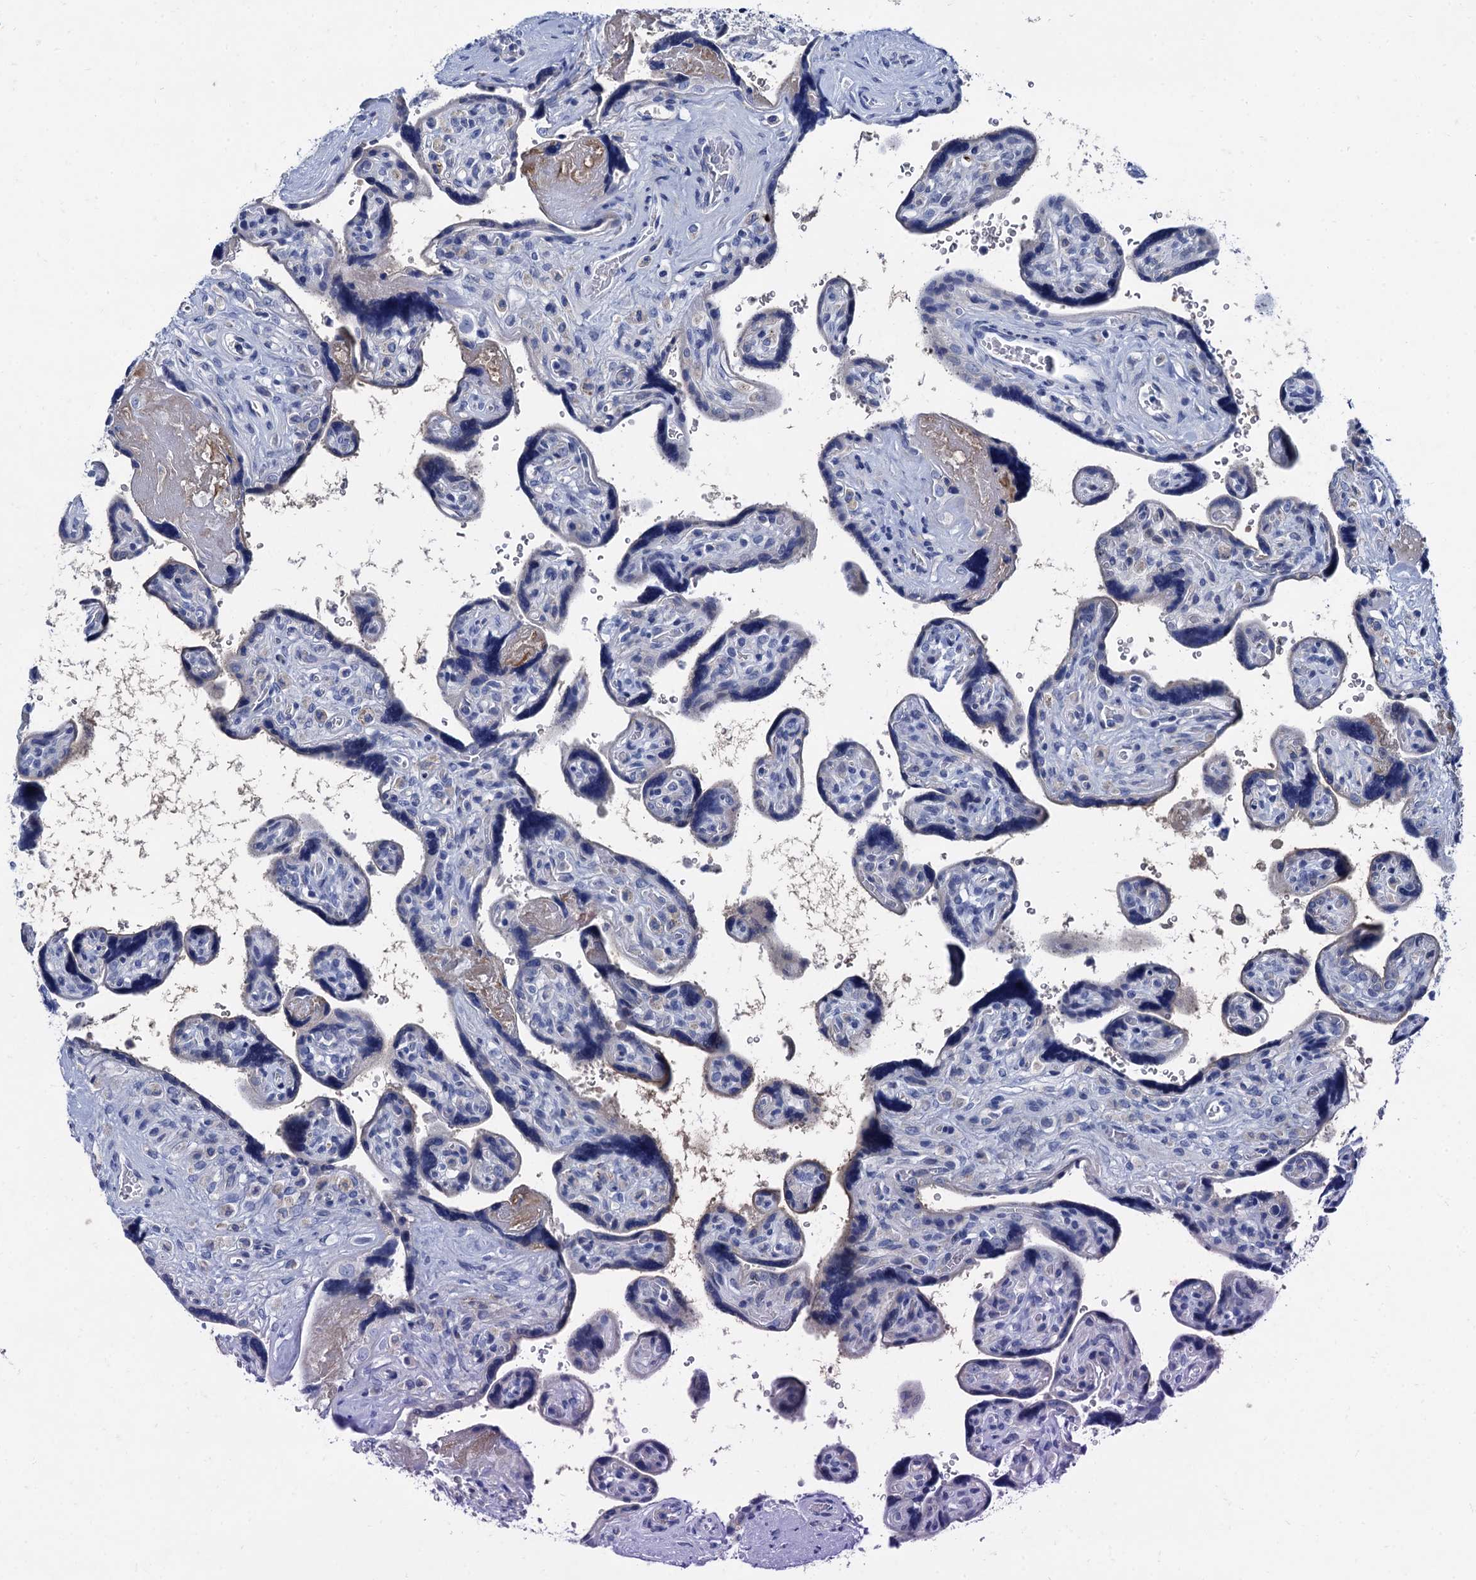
{"staining": {"intensity": "moderate", "quantity": "<25%", "location": "cytoplasmic/membranous"}, "tissue": "placenta", "cell_type": "Trophoblastic cells", "image_type": "normal", "snomed": [{"axis": "morphology", "description": "Normal tissue, NOS"}, {"axis": "topography", "description": "Placenta"}], "caption": "Immunohistochemistry (IHC) histopathology image of benign placenta: placenta stained using immunohistochemistry (IHC) shows low levels of moderate protein expression localized specifically in the cytoplasmic/membranous of trophoblastic cells, appearing as a cytoplasmic/membranous brown color.", "gene": "TMEM72", "patient": {"sex": "female", "age": 39}}